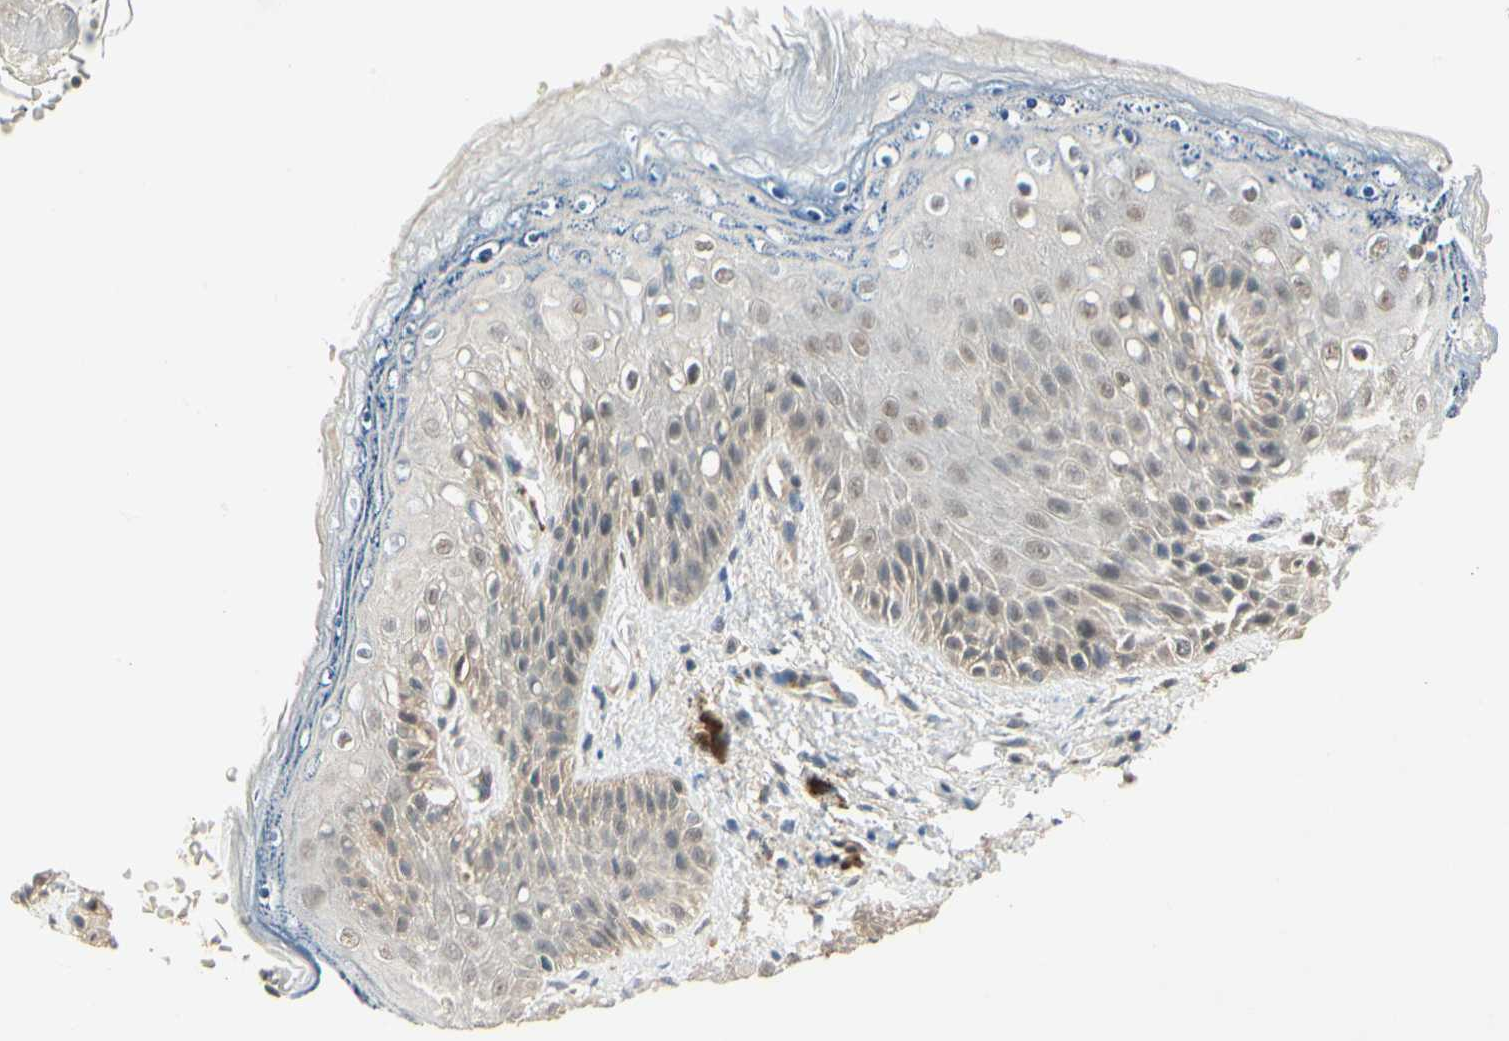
{"staining": {"intensity": "weak", "quantity": ">75%", "location": "cytoplasmic/membranous,nuclear"}, "tissue": "skin", "cell_type": "Epidermal cells", "image_type": "normal", "snomed": [{"axis": "morphology", "description": "Normal tissue, NOS"}, {"axis": "topography", "description": "Anal"}], "caption": "Unremarkable skin exhibits weak cytoplasmic/membranous,nuclear expression in about >75% of epidermal cells, visualized by immunohistochemistry. The staining was performed using DAB (3,3'-diaminobenzidine), with brown indicating positive protein expression. Nuclei are stained blue with hematoxylin.", "gene": "ZSCAN12", "patient": {"sex": "female", "age": 46}}